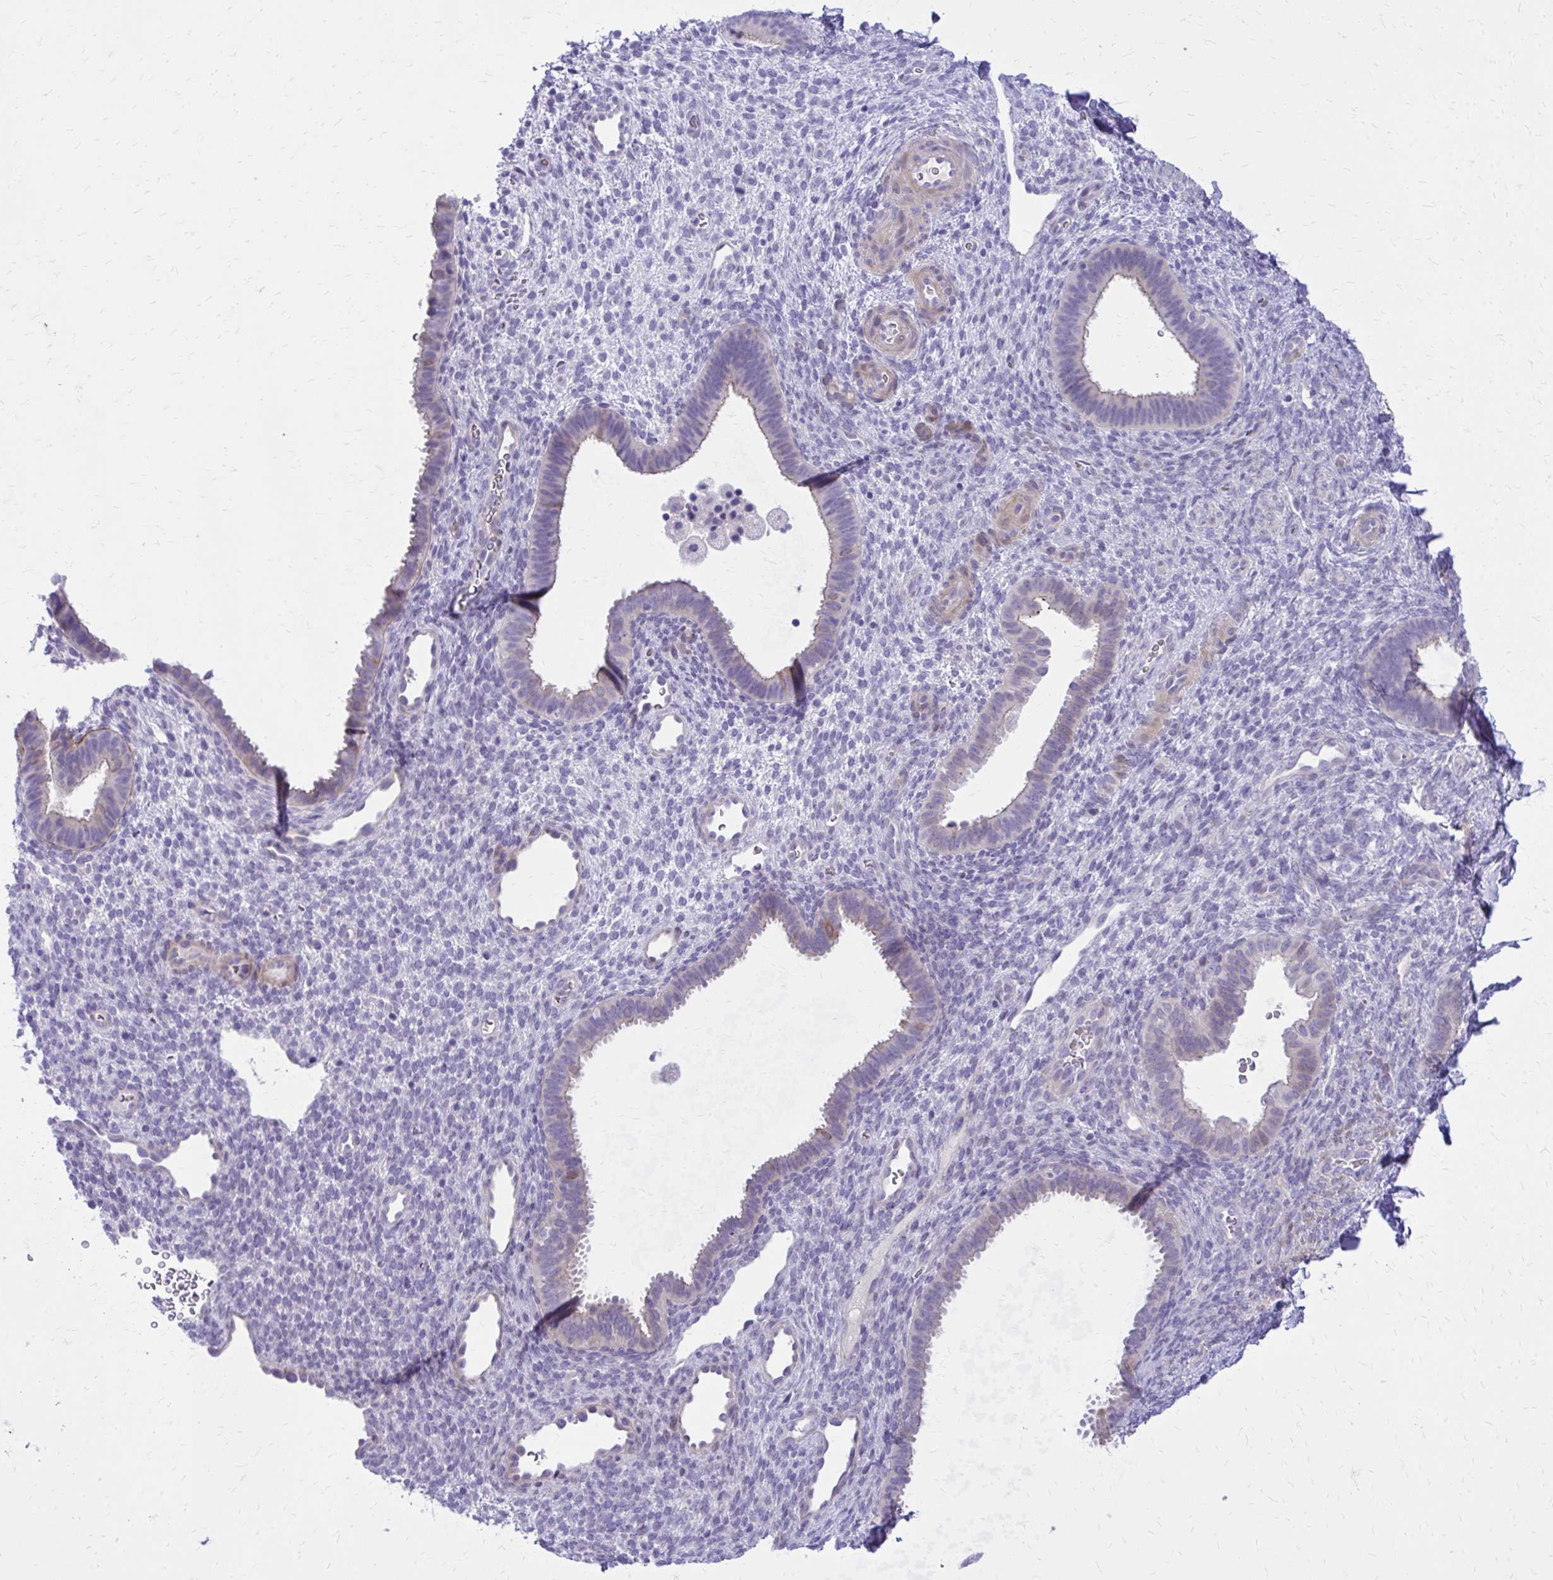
{"staining": {"intensity": "negative", "quantity": "none", "location": "none"}, "tissue": "endometrium", "cell_type": "Cells in endometrial stroma", "image_type": "normal", "snomed": [{"axis": "morphology", "description": "Normal tissue, NOS"}, {"axis": "topography", "description": "Endometrium"}], "caption": "A micrograph of endometrium stained for a protein displays no brown staining in cells in endometrial stroma. The staining was performed using DAB to visualize the protein expression in brown, while the nuclei were stained in blue with hematoxylin (Magnification: 20x).", "gene": "ADAMTSL1", "patient": {"sex": "female", "age": 34}}